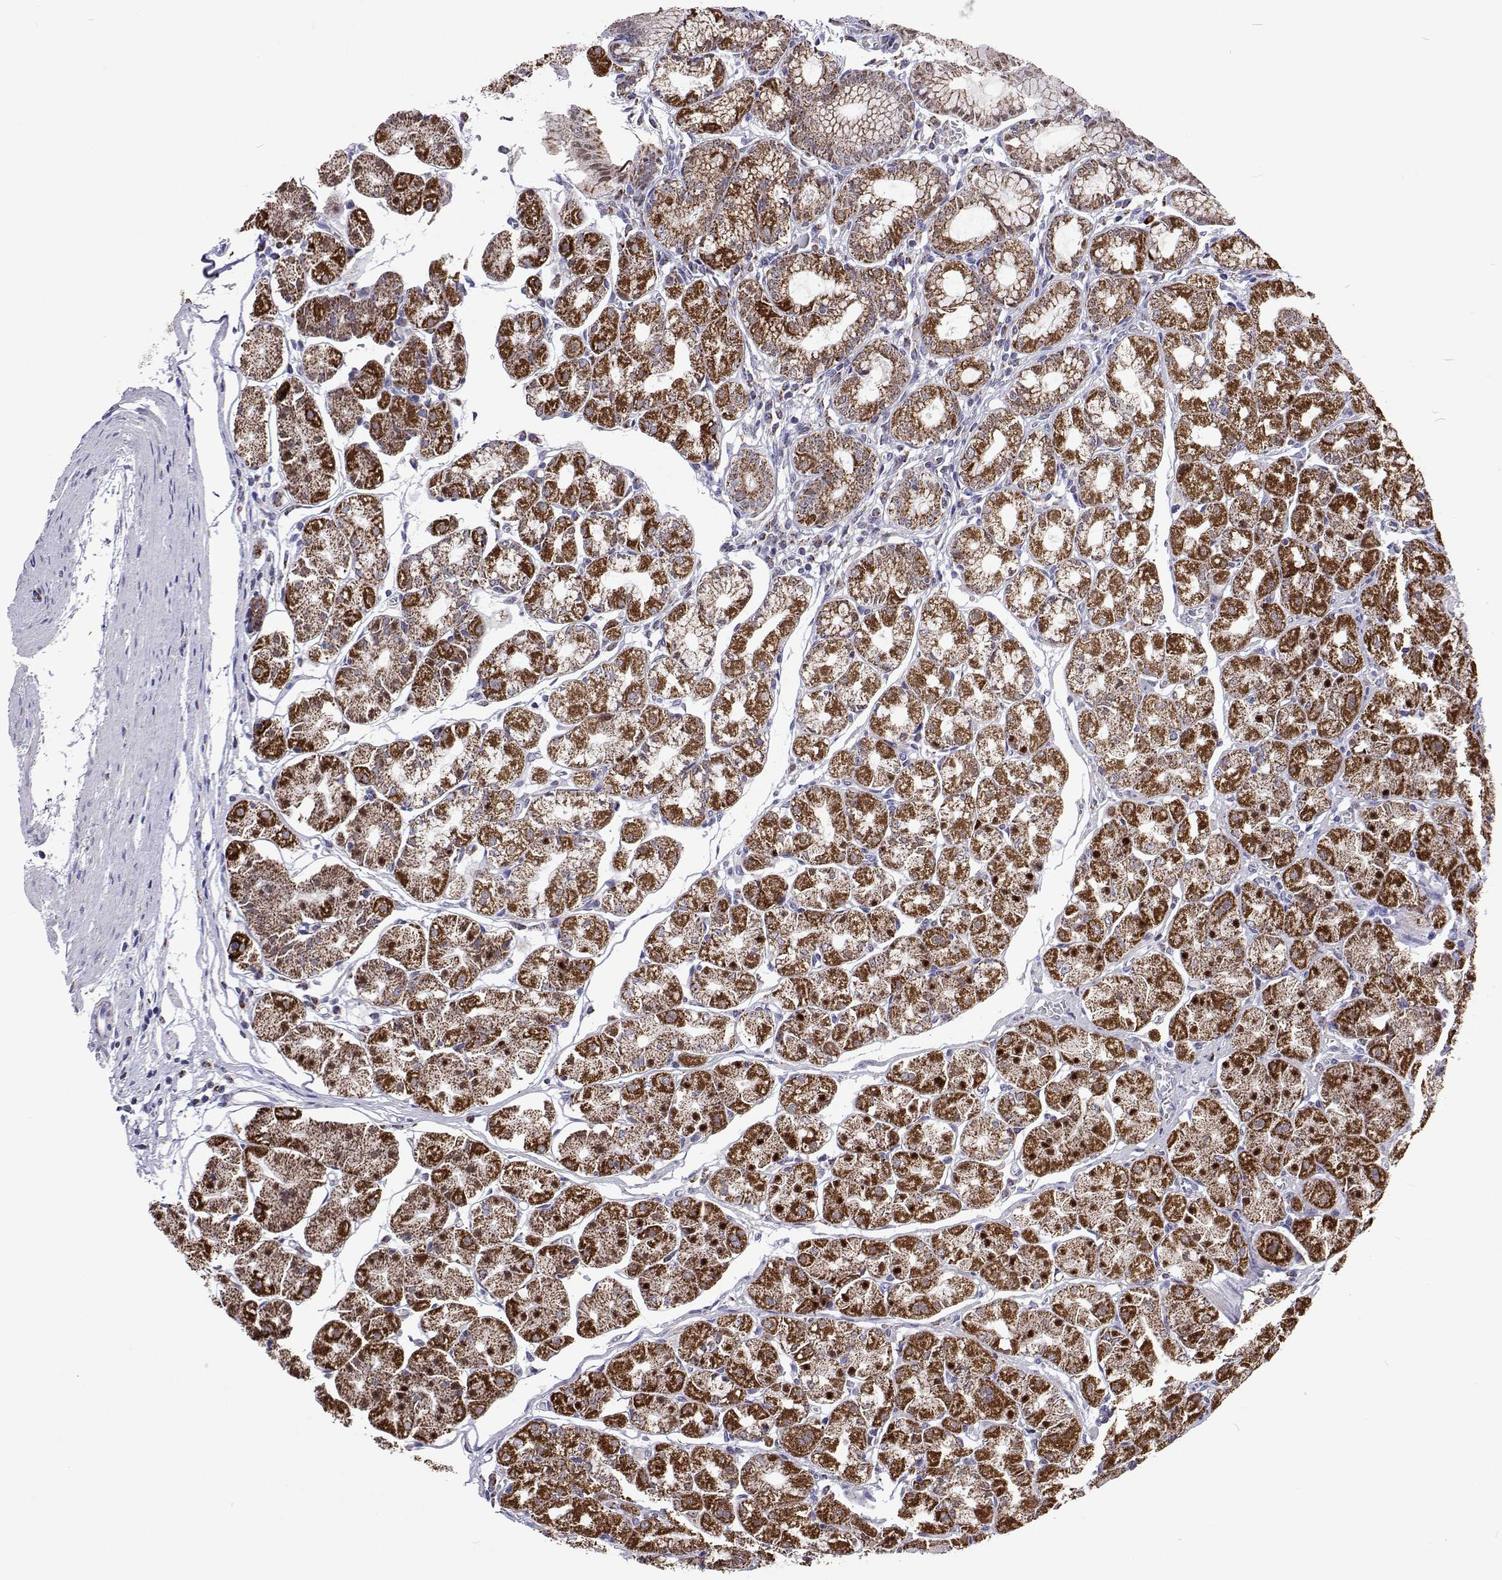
{"staining": {"intensity": "strong", "quantity": "25%-75%", "location": "cytoplasmic/membranous"}, "tissue": "stomach", "cell_type": "Glandular cells", "image_type": "normal", "snomed": [{"axis": "morphology", "description": "Normal tissue, NOS"}, {"axis": "topography", "description": "Stomach"}], "caption": "This image reveals immunohistochemistry (IHC) staining of benign human stomach, with high strong cytoplasmic/membranous staining in about 25%-75% of glandular cells.", "gene": "MCCC2", "patient": {"sex": "male", "age": 55}}